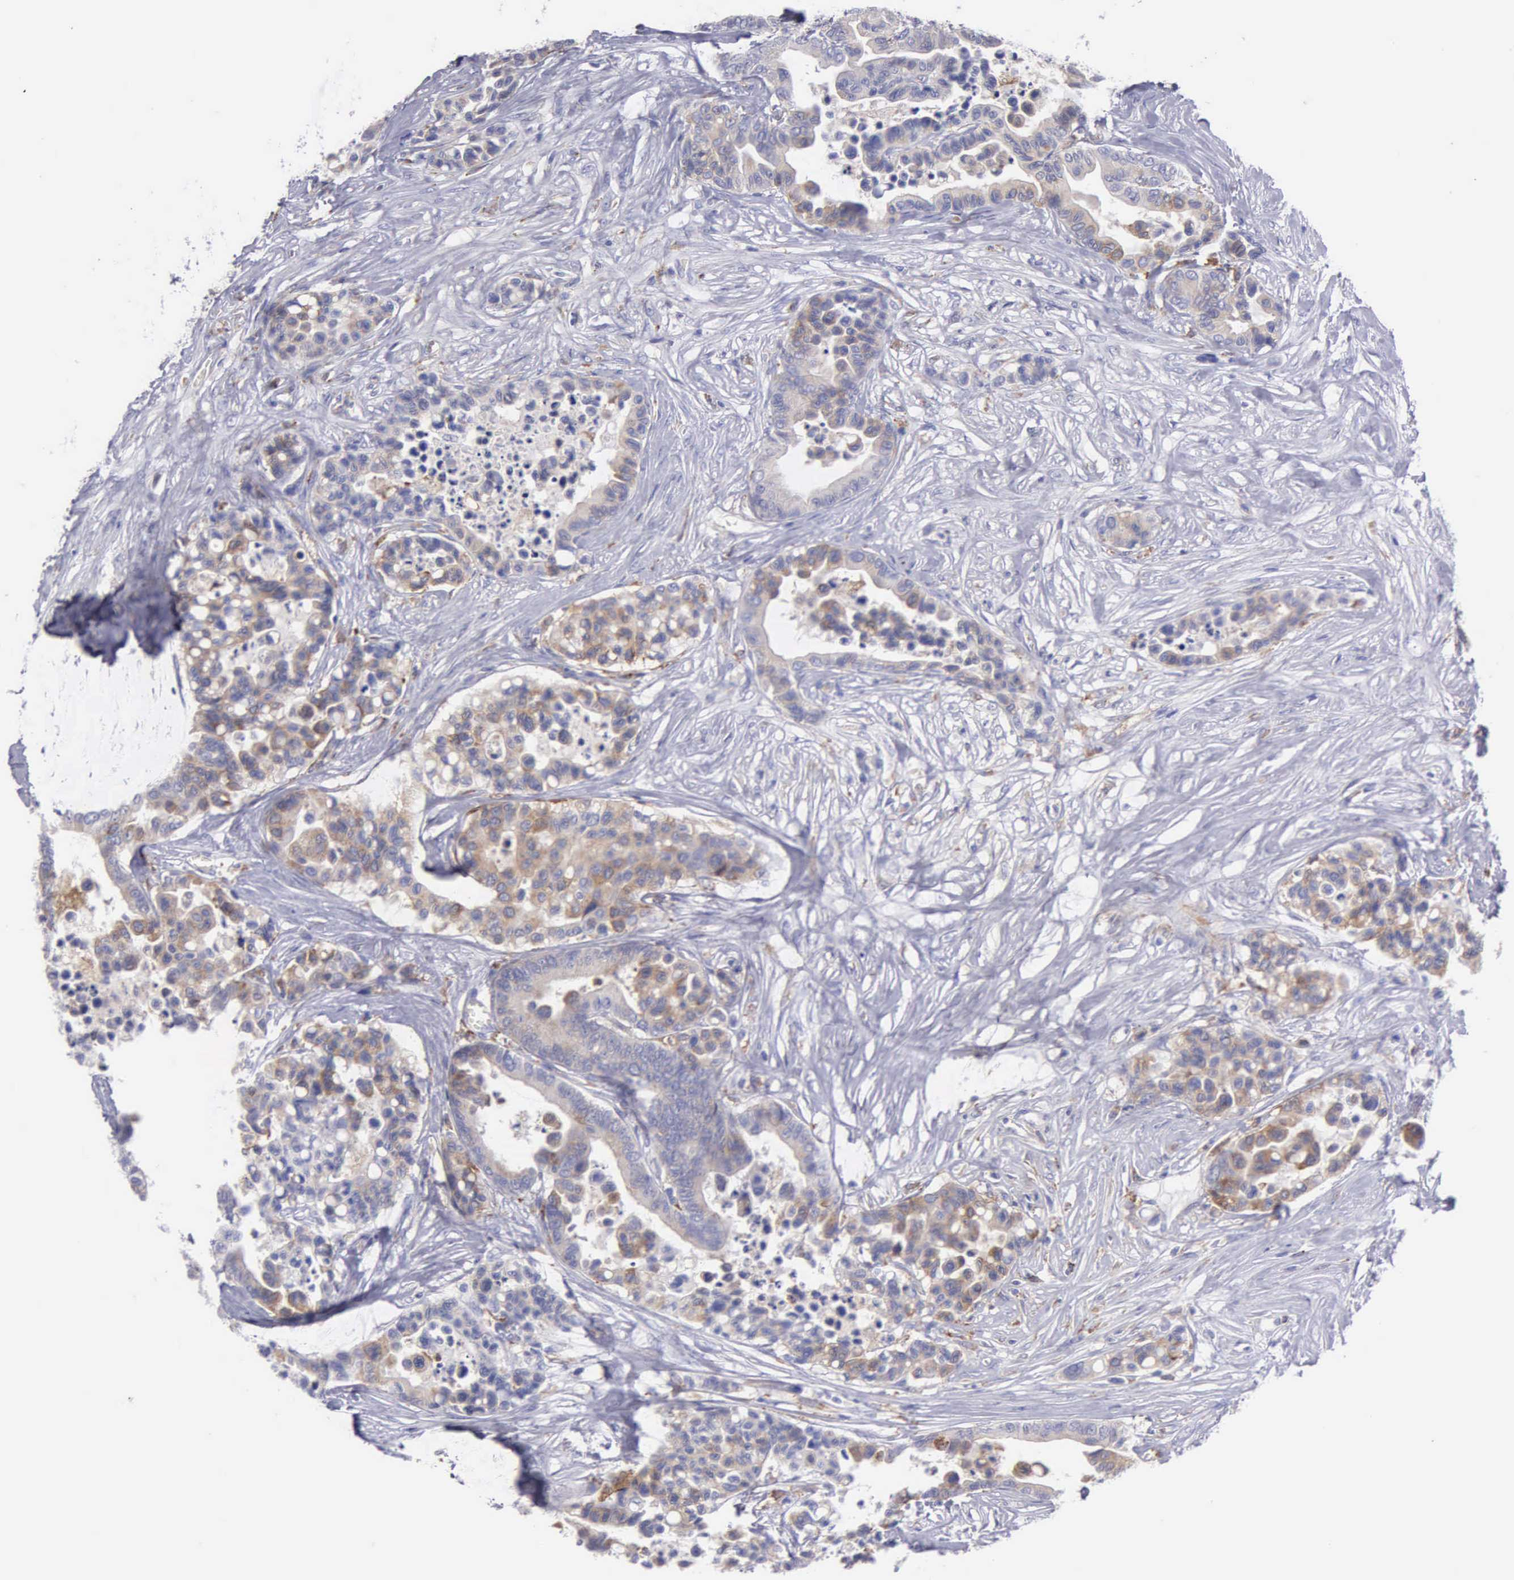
{"staining": {"intensity": "weak", "quantity": "25%-75%", "location": "cytoplasmic/membranous"}, "tissue": "colorectal cancer", "cell_type": "Tumor cells", "image_type": "cancer", "snomed": [{"axis": "morphology", "description": "Adenocarcinoma, NOS"}, {"axis": "topography", "description": "Colon"}], "caption": "The micrograph displays a brown stain indicating the presence of a protein in the cytoplasmic/membranous of tumor cells in colorectal cancer (adenocarcinoma).", "gene": "TYRP1", "patient": {"sex": "male", "age": 82}}